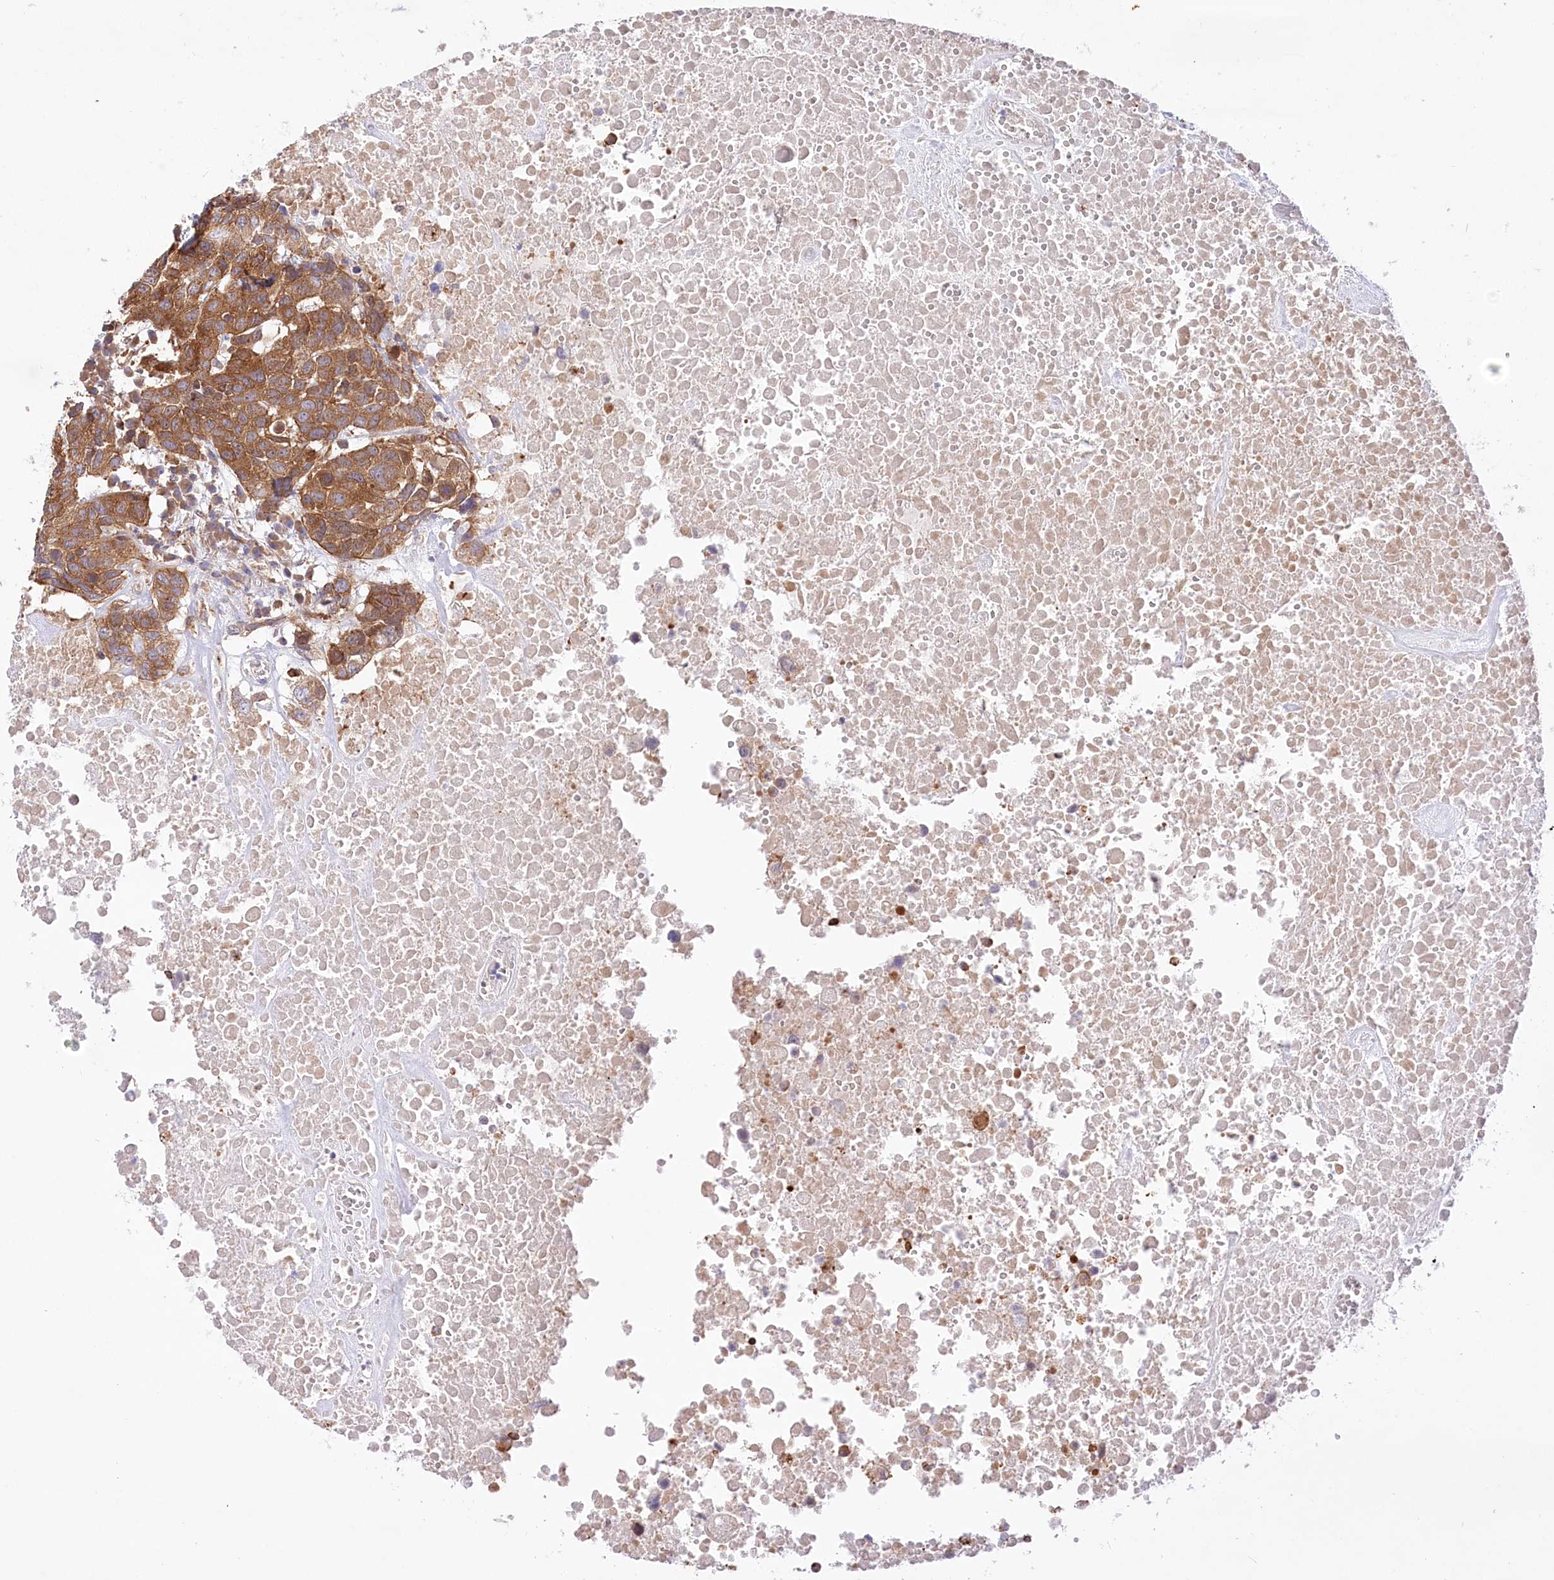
{"staining": {"intensity": "strong", "quantity": ">75%", "location": "cytoplasmic/membranous"}, "tissue": "head and neck cancer", "cell_type": "Tumor cells", "image_type": "cancer", "snomed": [{"axis": "morphology", "description": "Squamous cell carcinoma, NOS"}, {"axis": "topography", "description": "Head-Neck"}], "caption": "Immunohistochemistry (IHC) of head and neck cancer reveals high levels of strong cytoplasmic/membranous staining in approximately >75% of tumor cells.", "gene": "UMPS", "patient": {"sex": "male", "age": 66}}